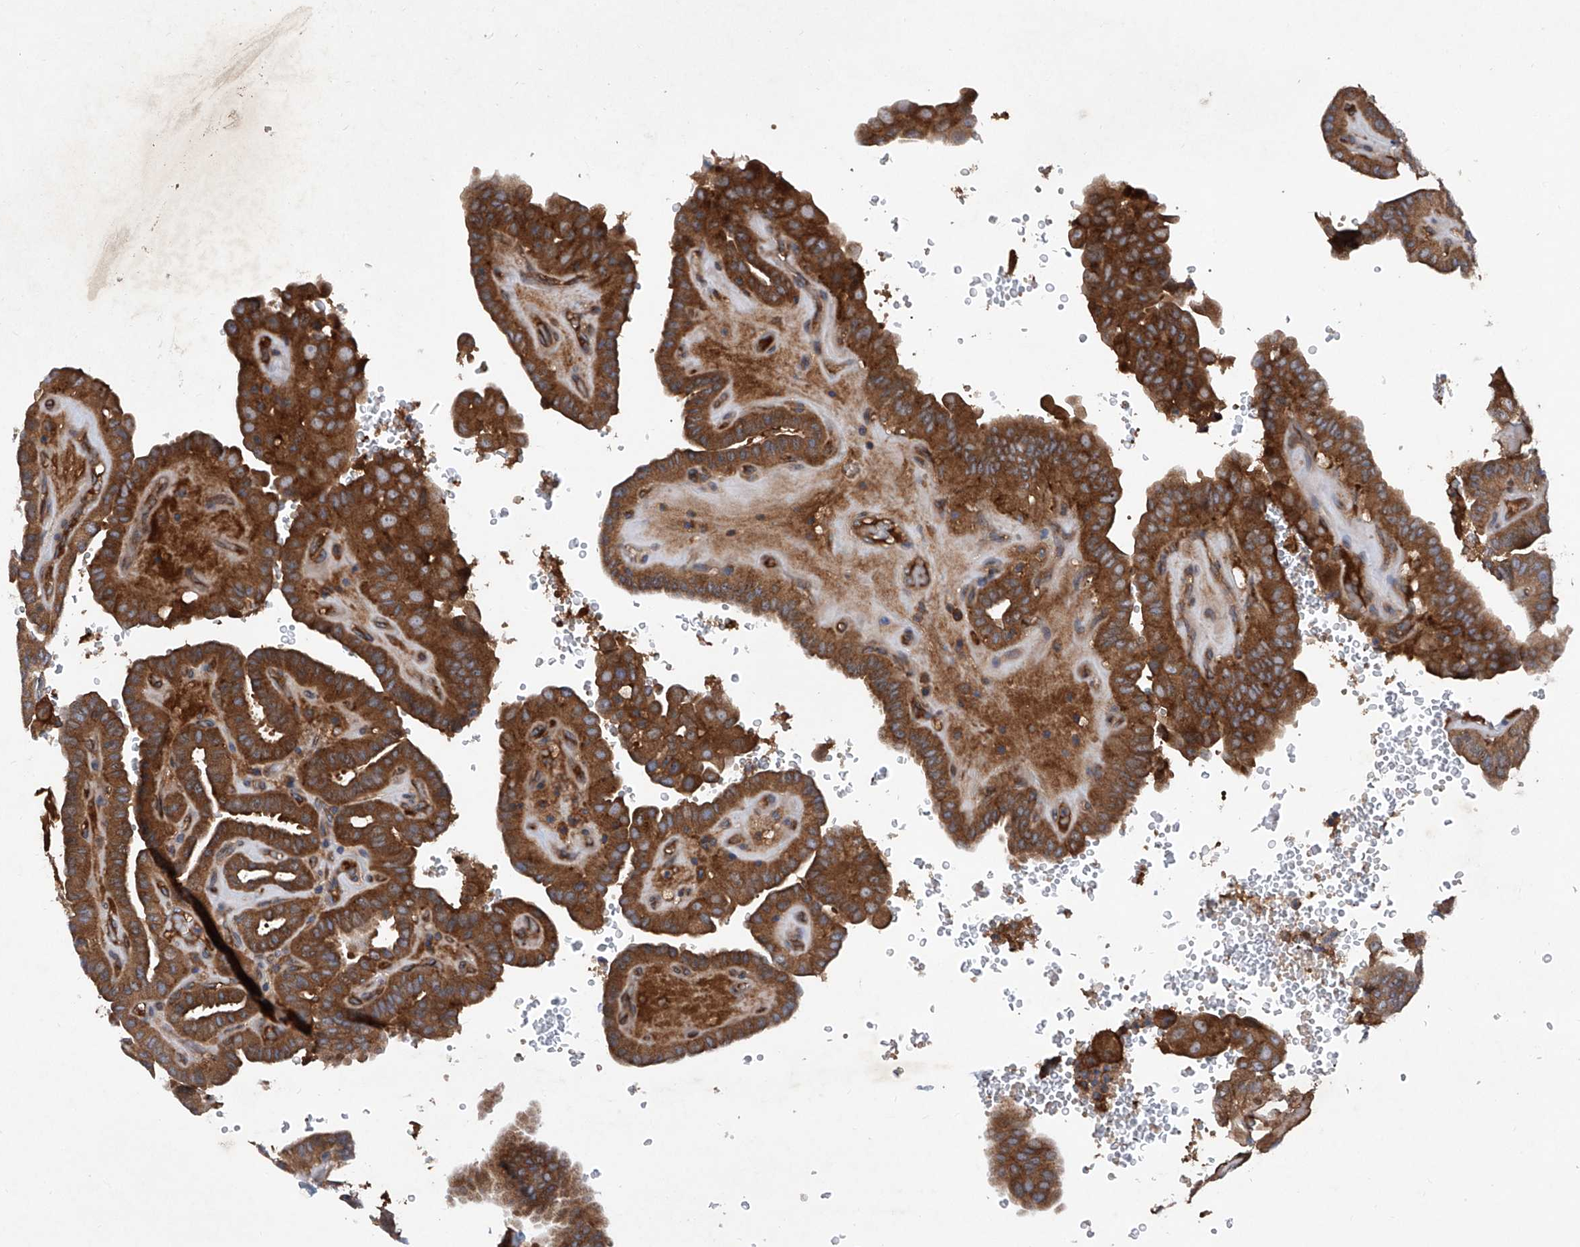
{"staining": {"intensity": "strong", "quantity": ">75%", "location": "cytoplasmic/membranous"}, "tissue": "thyroid cancer", "cell_type": "Tumor cells", "image_type": "cancer", "snomed": [{"axis": "morphology", "description": "Papillary adenocarcinoma, NOS"}, {"axis": "topography", "description": "Thyroid gland"}], "caption": "This is a histology image of immunohistochemistry (IHC) staining of thyroid papillary adenocarcinoma, which shows strong staining in the cytoplasmic/membranous of tumor cells.", "gene": "ASCC3", "patient": {"sex": "male", "age": 77}}